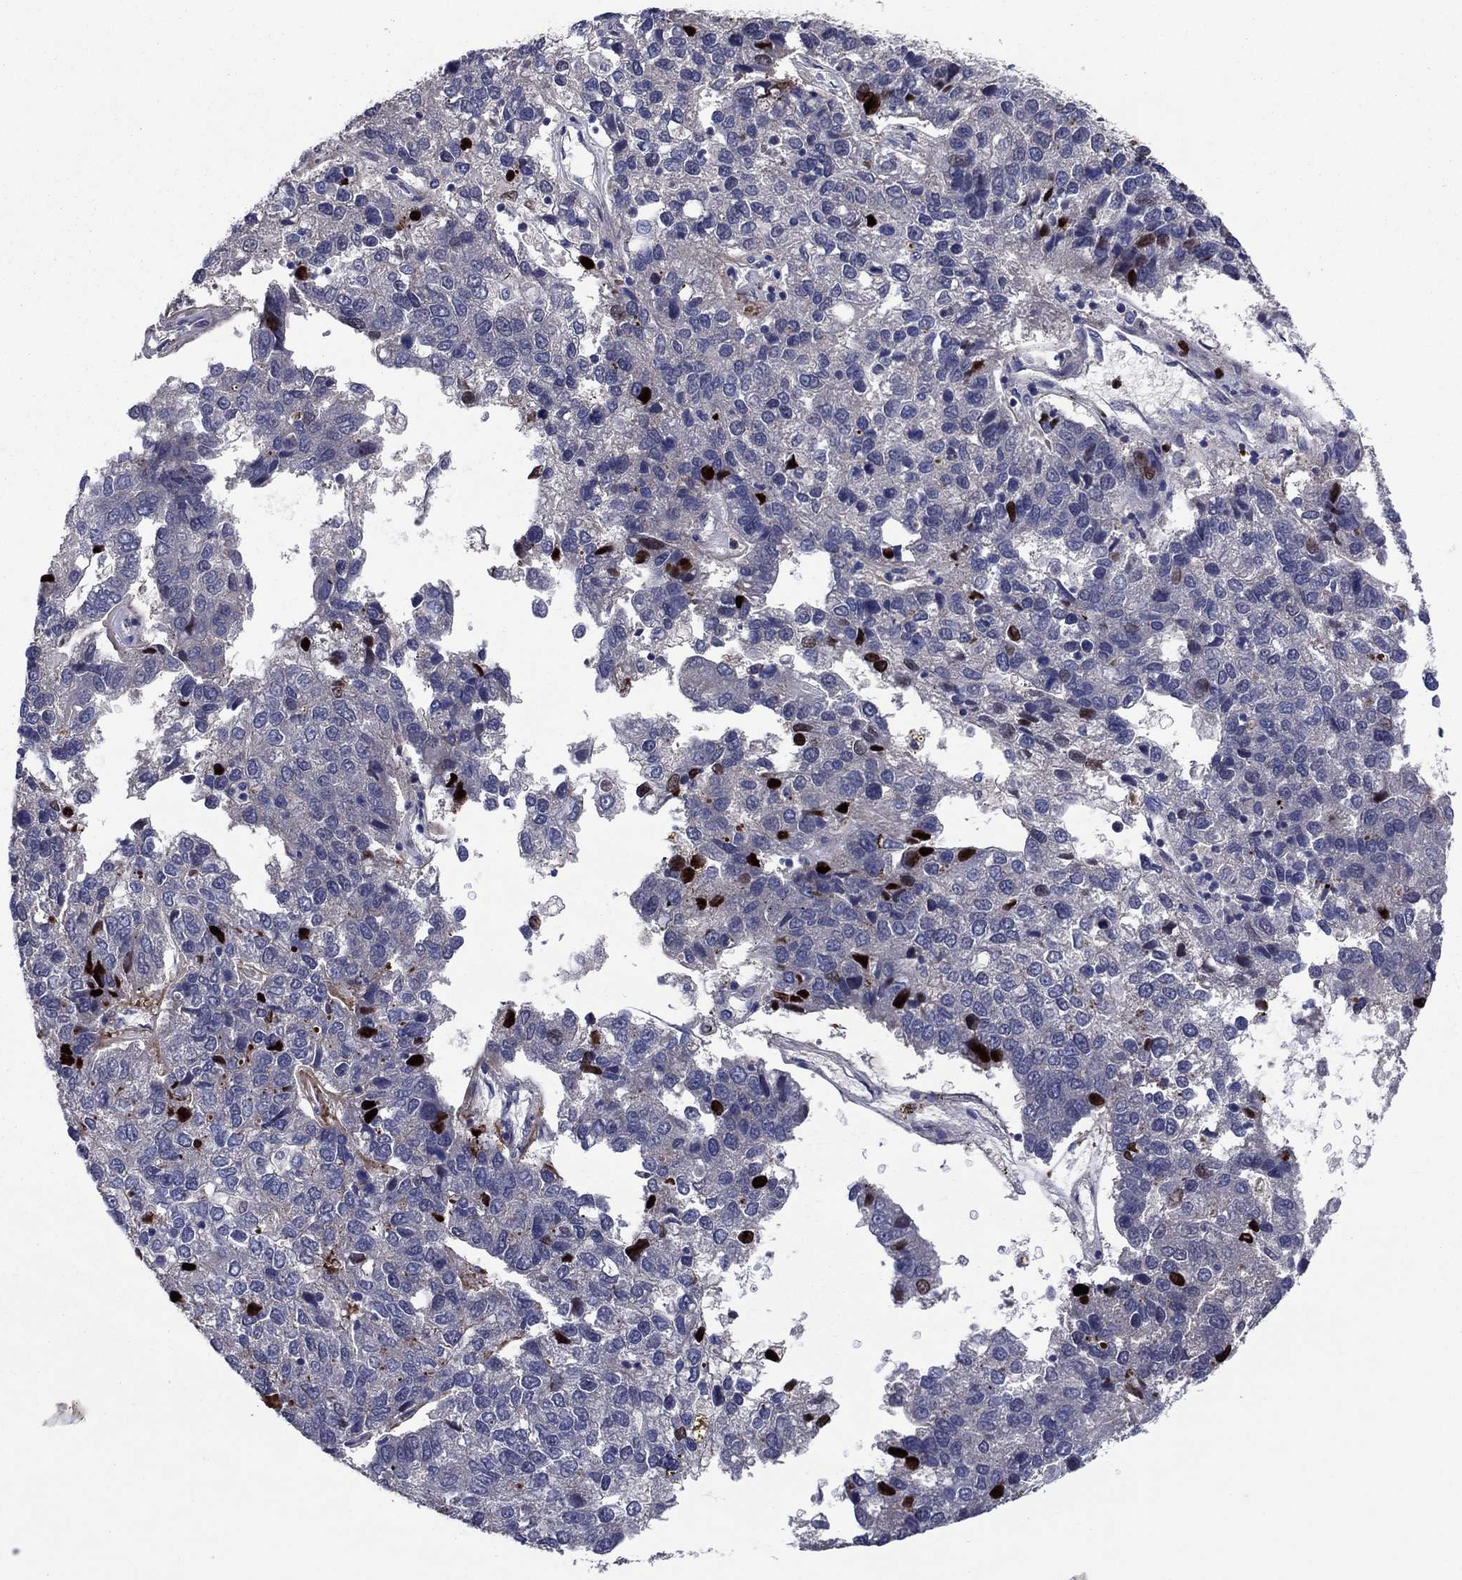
{"staining": {"intensity": "negative", "quantity": "none", "location": "none"}, "tissue": "pancreatic cancer", "cell_type": "Tumor cells", "image_type": "cancer", "snomed": [{"axis": "morphology", "description": "Adenocarcinoma, NOS"}, {"axis": "topography", "description": "Pancreas"}], "caption": "Immunohistochemistry (IHC) micrograph of neoplastic tissue: pancreatic cancer stained with DAB demonstrates no significant protein expression in tumor cells.", "gene": "MSRB1", "patient": {"sex": "female", "age": 61}}